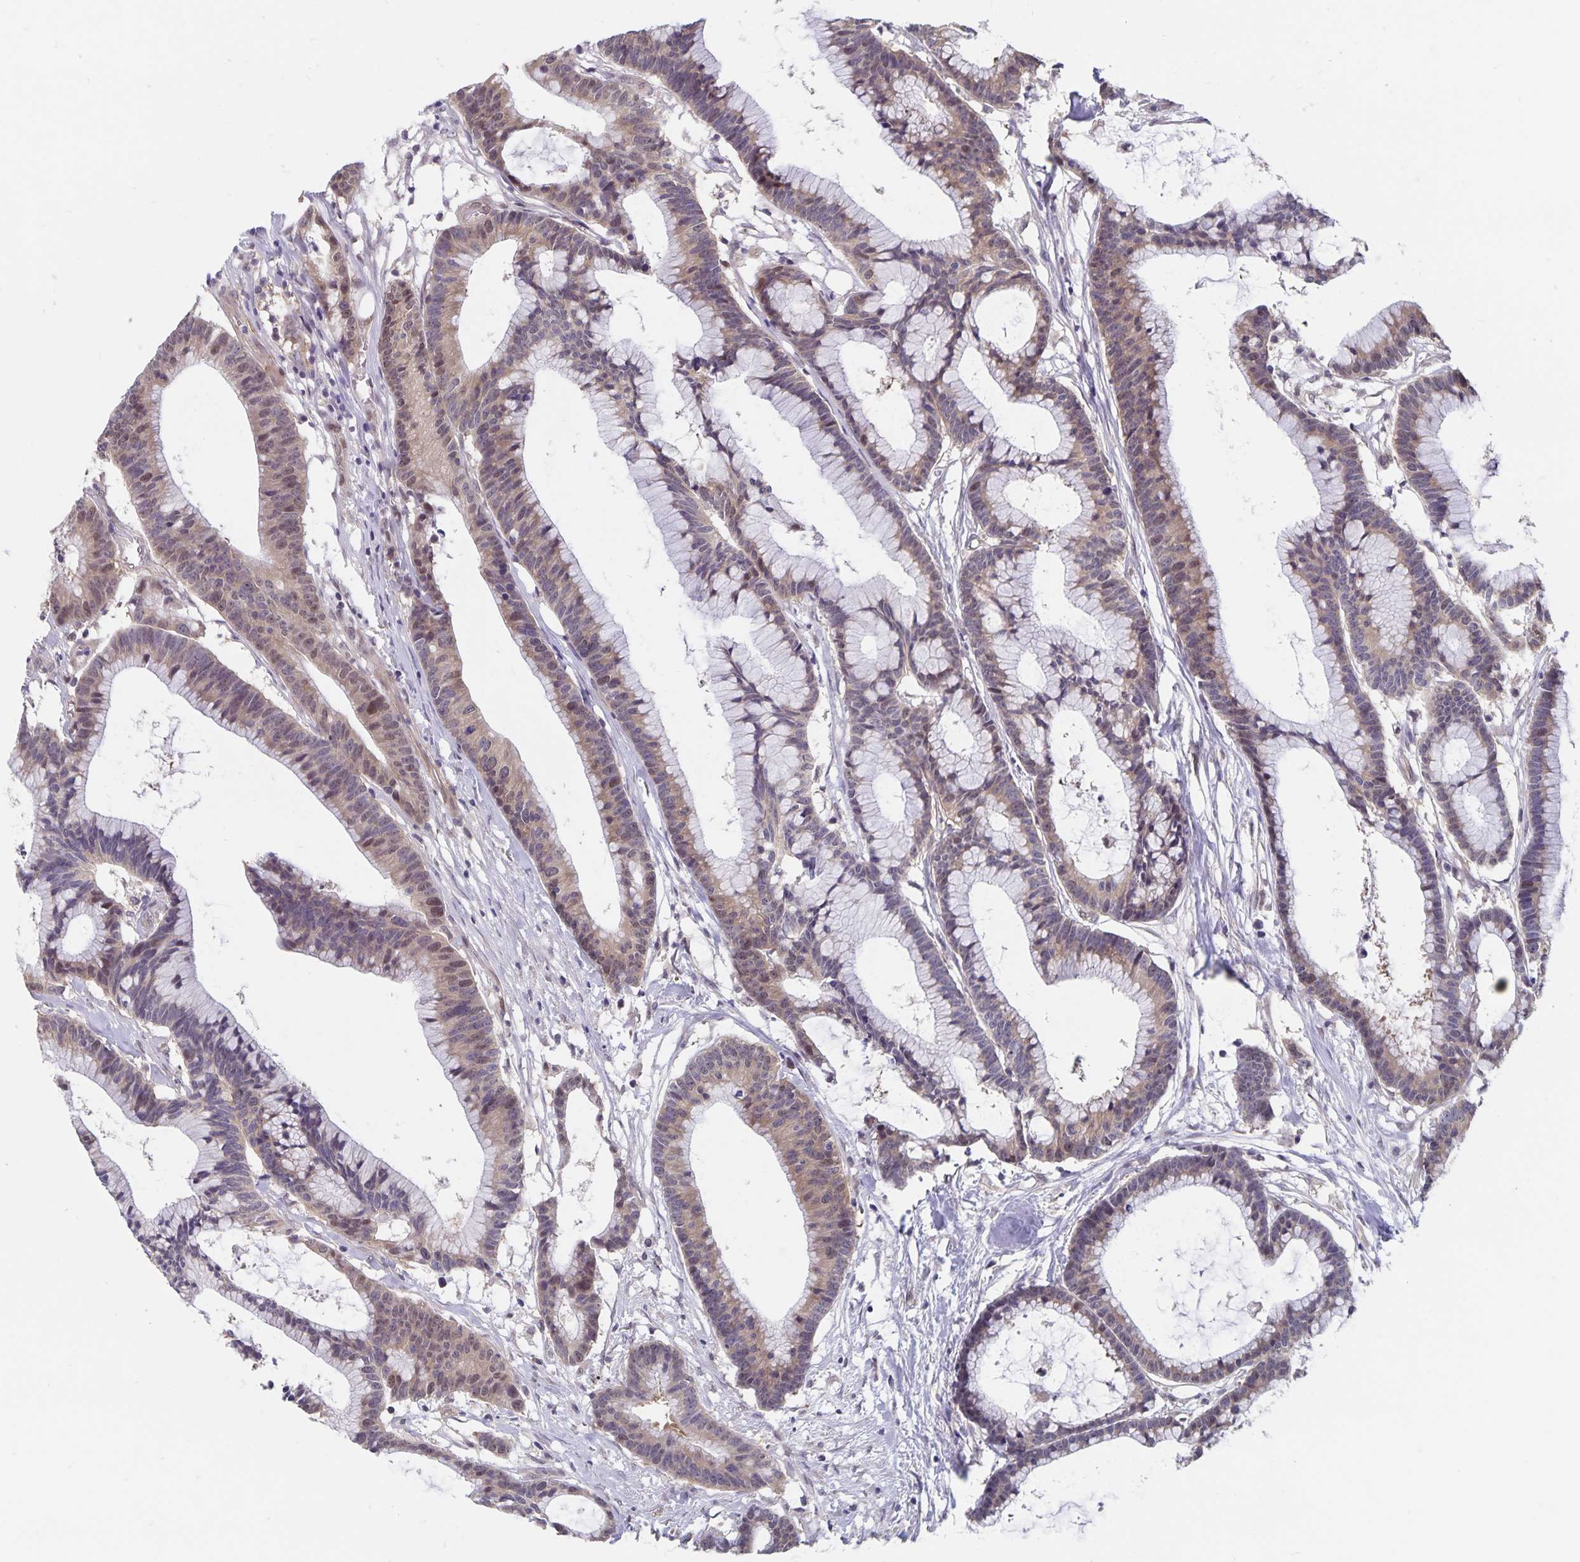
{"staining": {"intensity": "weak", "quantity": "25%-75%", "location": "nuclear"}, "tissue": "colorectal cancer", "cell_type": "Tumor cells", "image_type": "cancer", "snomed": [{"axis": "morphology", "description": "Adenocarcinoma, NOS"}, {"axis": "topography", "description": "Colon"}], "caption": "Immunohistochemistry (IHC) image of neoplastic tissue: colorectal adenocarcinoma stained using immunohistochemistry (IHC) shows low levels of weak protein expression localized specifically in the nuclear of tumor cells, appearing as a nuclear brown color.", "gene": "BAG6", "patient": {"sex": "female", "age": 78}}